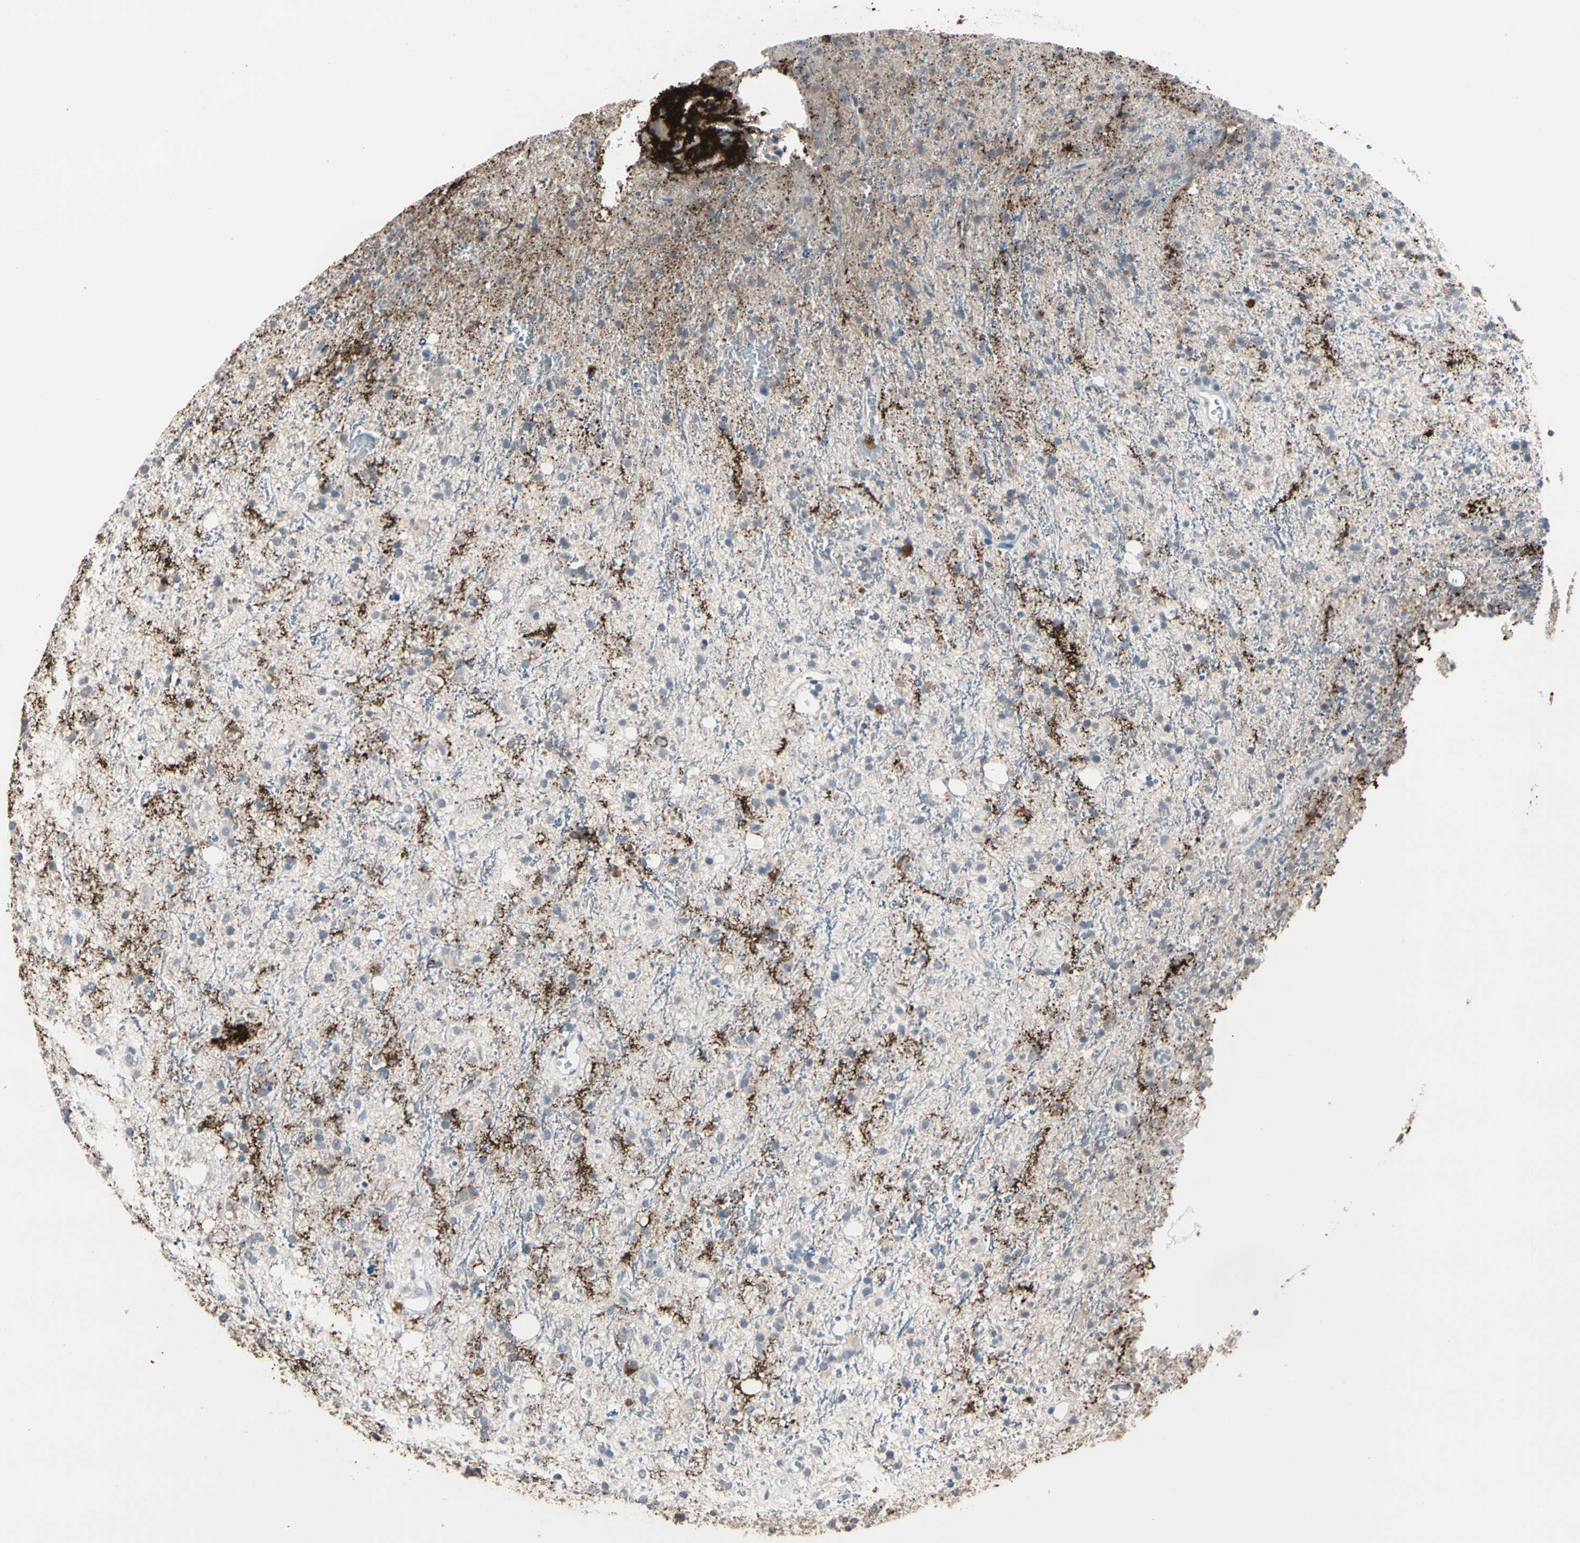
{"staining": {"intensity": "weak", "quantity": "<25%", "location": "cytoplasmic/membranous"}, "tissue": "glioma", "cell_type": "Tumor cells", "image_type": "cancer", "snomed": [{"axis": "morphology", "description": "Glioma, malignant, High grade"}, {"axis": "topography", "description": "Brain"}], "caption": "This is an immunohistochemistry (IHC) micrograph of glioma. There is no staining in tumor cells.", "gene": "SV2A", "patient": {"sex": "male", "age": 47}}